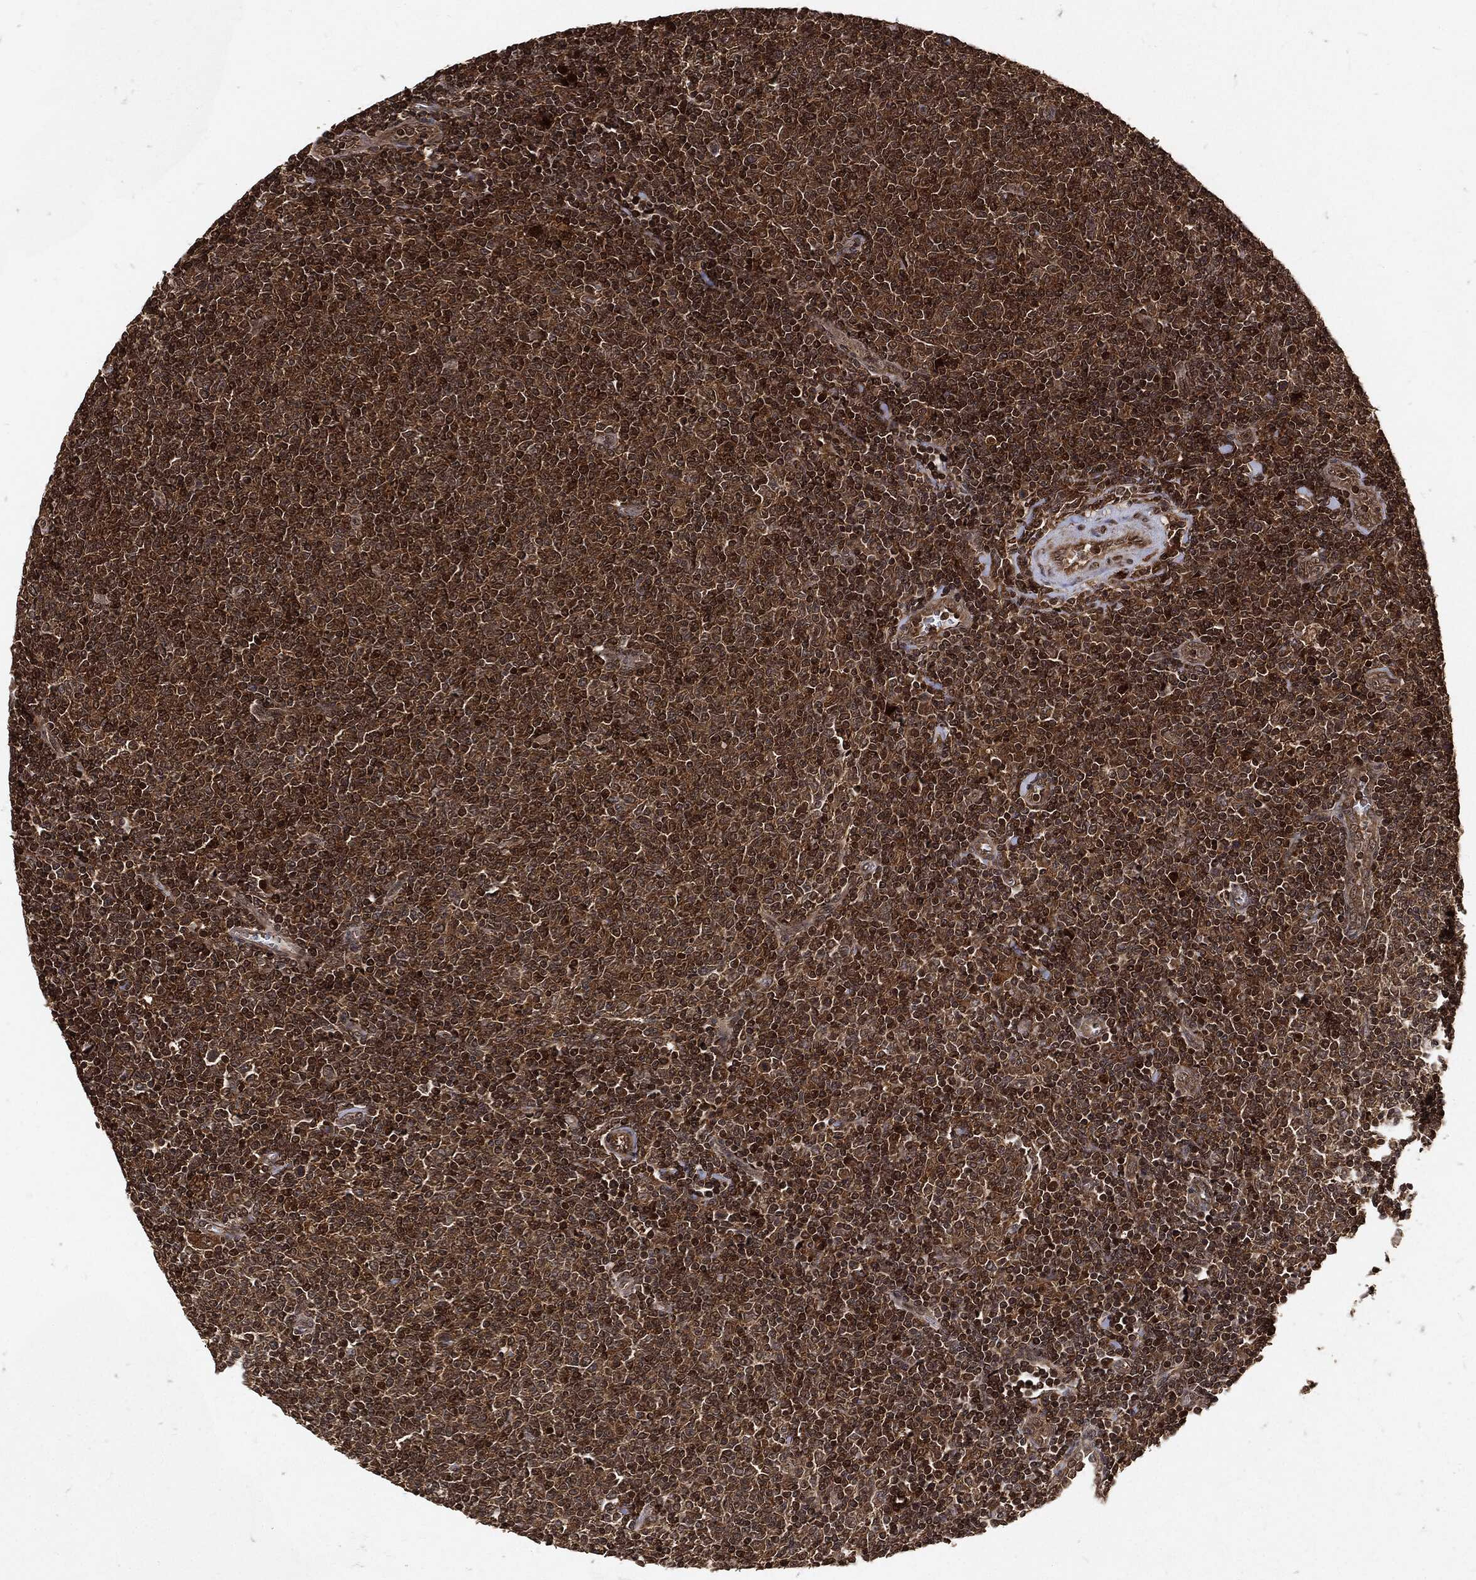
{"staining": {"intensity": "moderate", "quantity": ">75%", "location": "cytoplasmic/membranous"}, "tissue": "lymphoma", "cell_type": "Tumor cells", "image_type": "cancer", "snomed": [{"axis": "morphology", "description": "Malignant lymphoma, non-Hodgkin's type, Low grade"}, {"axis": "topography", "description": "Lymph node"}], "caption": "An immunohistochemistry (IHC) micrograph of tumor tissue is shown. Protein staining in brown shows moderate cytoplasmic/membranous positivity in malignant lymphoma, non-Hodgkin's type (low-grade) within tumor cells. (DAB = brown stain, brightfield microscopy at high magnification).", "gene": "ZNF226", "patient": {"sex": "male", "age": 52}}